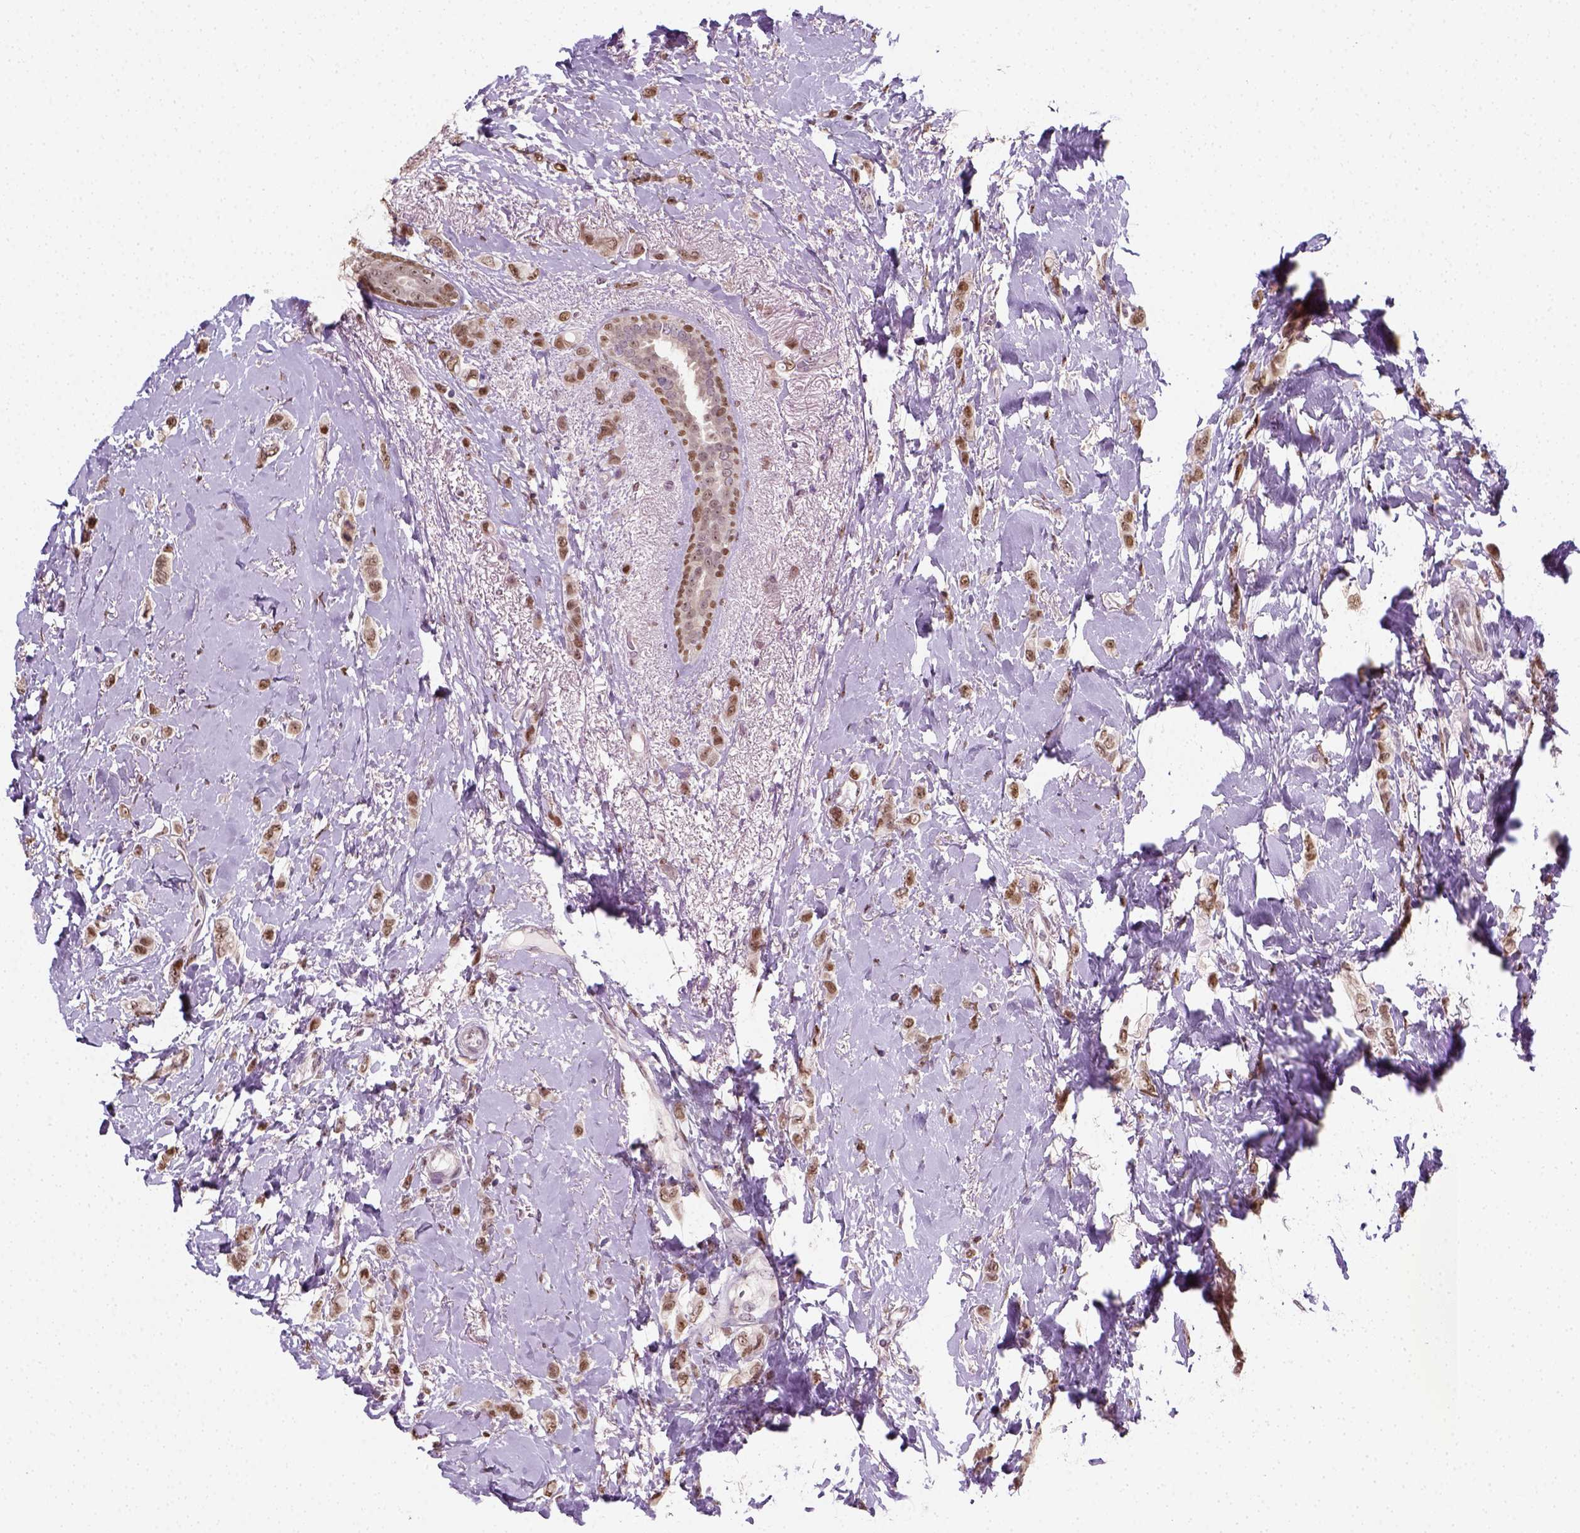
{"staining": {"intensity": "moderate", "quantity": ">75%", "location": "nuclear"}, "tissue": "breast cancer", "cell_type": "Tumor cells", "image_type": "cancer", "snomed": [{"axis": "morphology", "description": "Lobular carcinoma"}, {"axis": "topography", "description": "Breast"}], "caption": "Lobular carcinoma (breast) stained with DAB (3,3'-diaminobenzidine) immunohistochemistry (IHC) demonstrates medium levels of moderate nuclear positivity in approximately >75% of tumor cells. (Stains: DAB (3,3'-diaminobenzidine) in brown, nuclei in blue, Microscopy: brightfield microscopy at high magnification).", "gene": "C1orf112", "patient": {"sex": "female", "age": 66}}